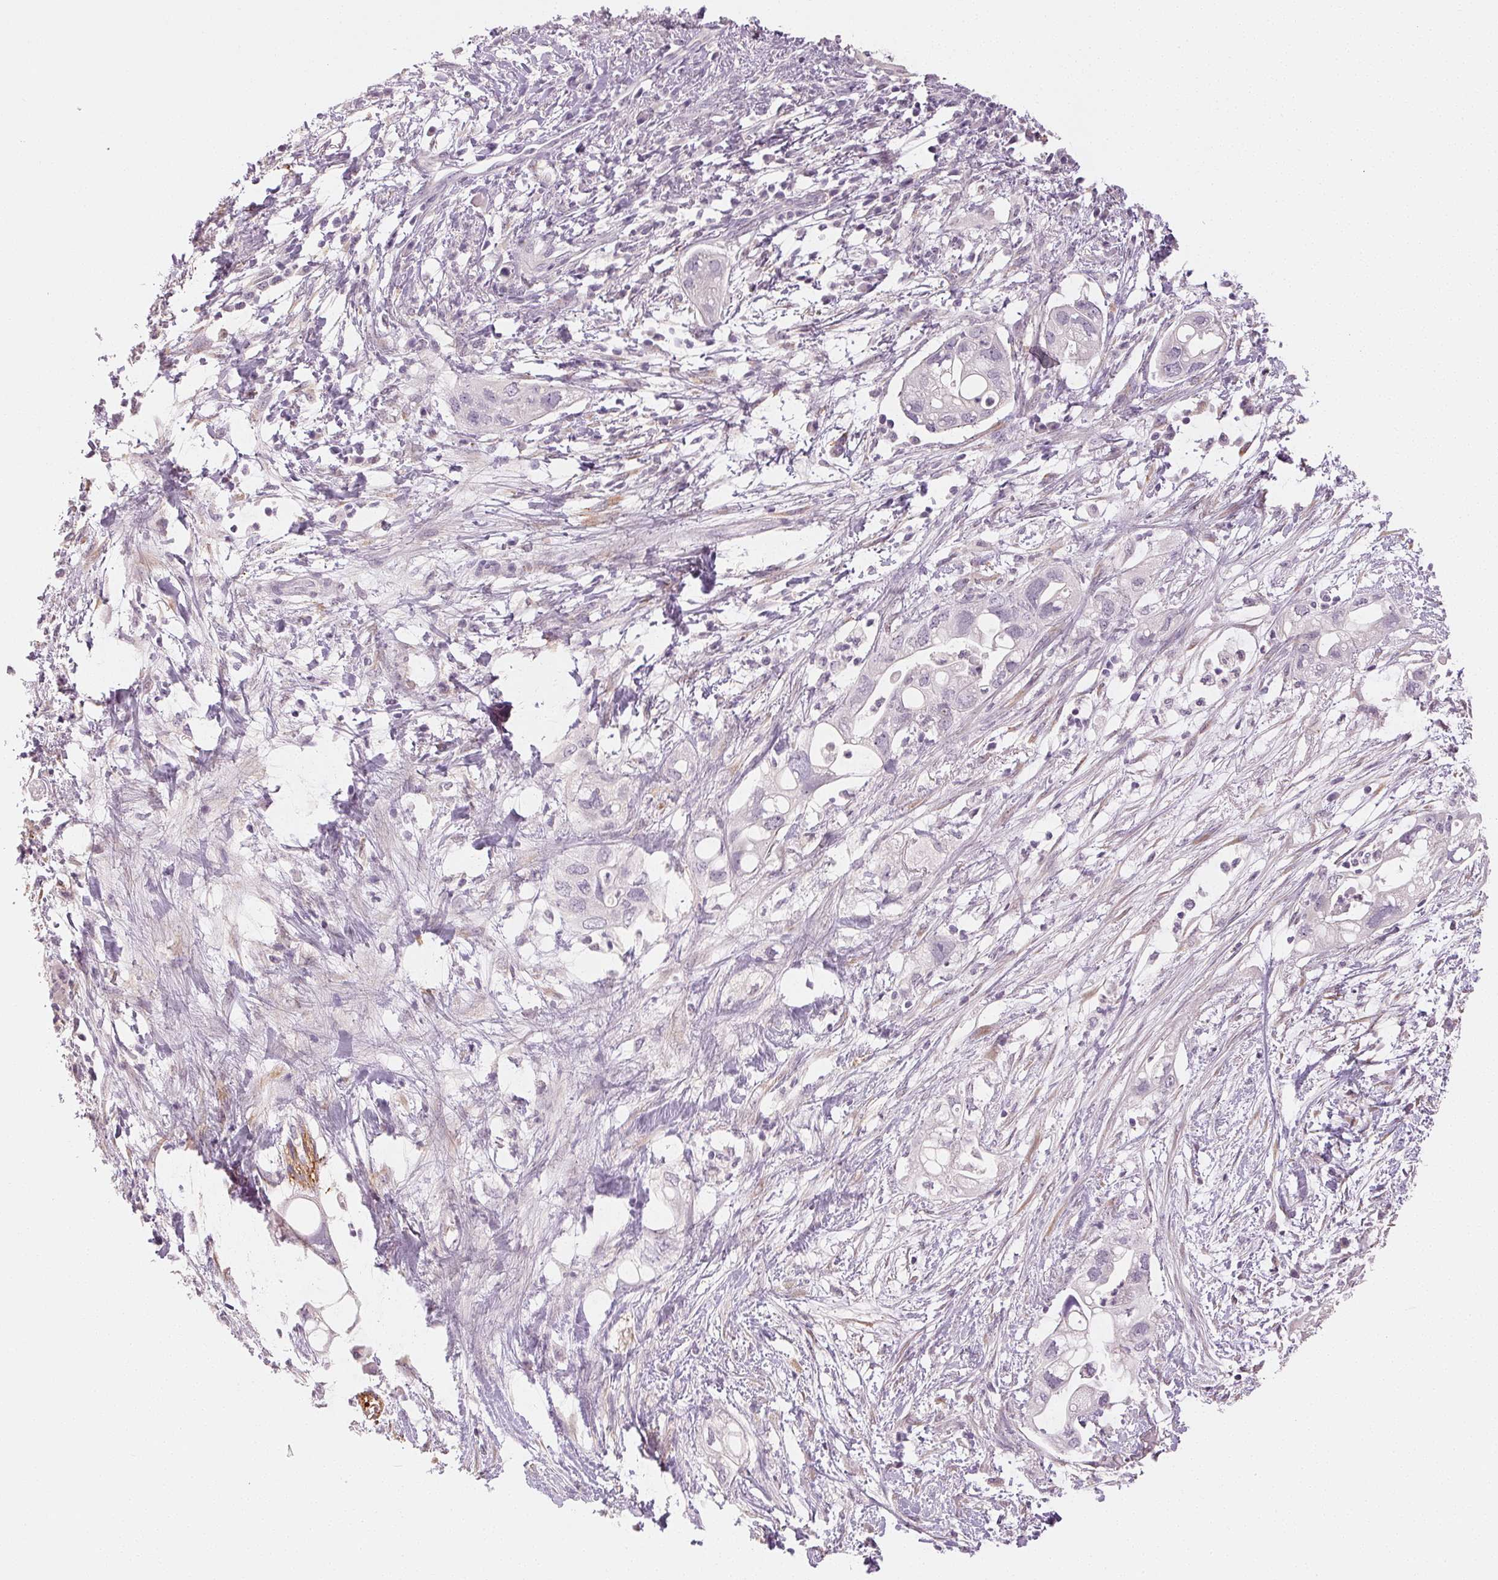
{"staining": {"intensity": "negative", "quantity": "none", "location": "none"}, "tissue": "pancreatic cancer", "cell_type": "Tumor cells", "image_type": "cancer", "snomed": [{"axis": "morphology", "description": "Adenocarcinoma, NOS"}, {"axis": "topography", "description": "Pancreas"}], "caption": "The image shows no staining of tumor cells in adenocarcinoma (pancreatic).", "gene": "MAP1LC3A", "patient": {"sex": "female", "age": 72}}